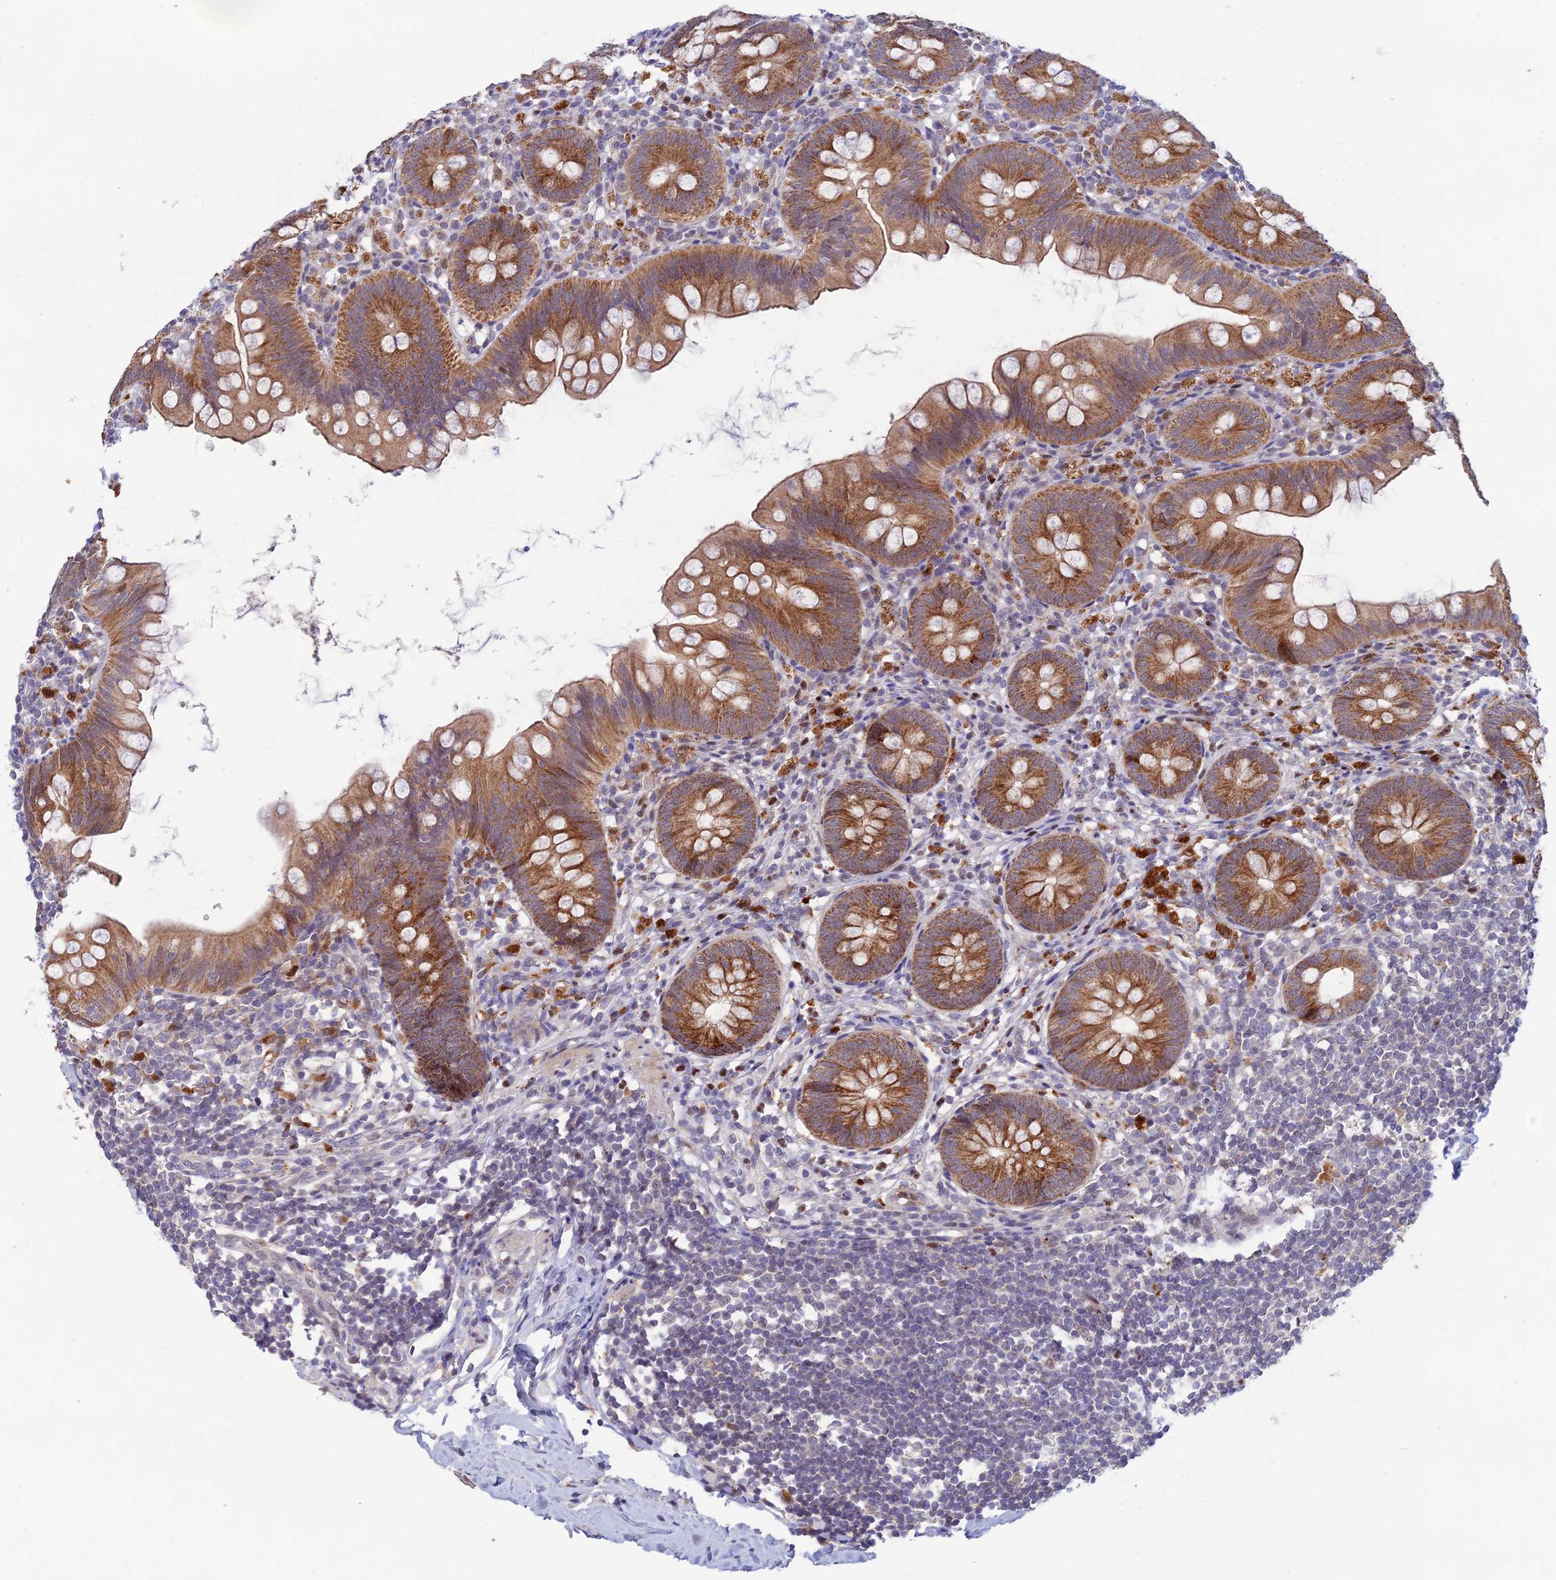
{"staining": {"intensity": "moderate", "quantity": ">75%", "location": "cytoplasmic/membranous"}, "tissue": "appendix", "cell_type": "Glandular cells", "image_type": "normal", "snomed": [{"axis": "morphology", "description": "Normal tissue, NOS"}, {"axis": "topography", "description": "Appendix"}], "caption": "Immunohistochemical staining of benign appendix exhibits >75% levels of moderate cytoplasmic/membranous protein staining in approximately >75% of glandular cells. (Stains: DAB (3,3'-diaminobenzidine) in brown, nuclei in blue, Microscopy: brightfield microscopy at high magnification).", "gene": "FASTKD5", "patient": {"sex": "female", "age": 62}}